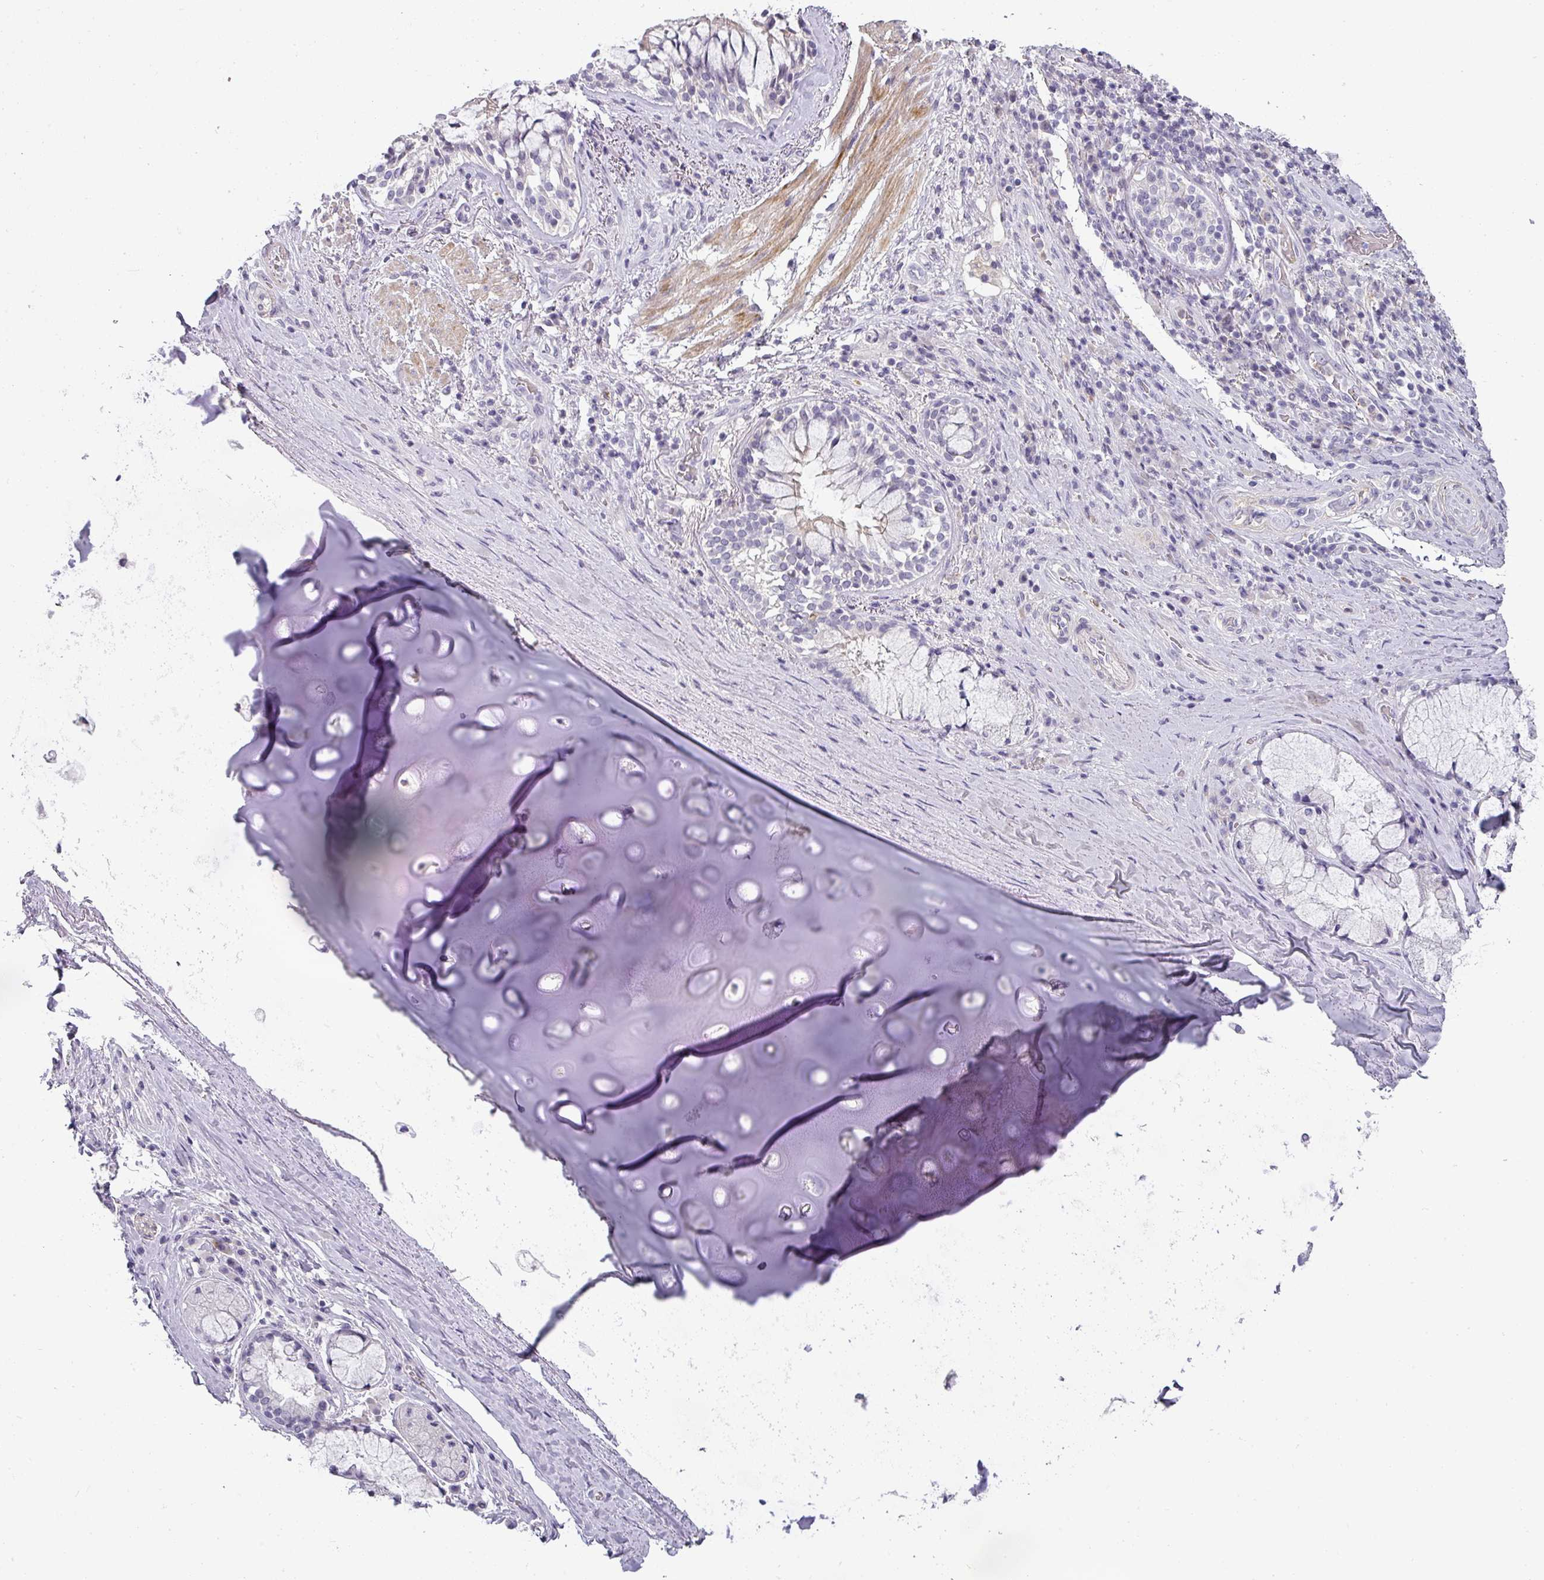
{"staining": {"intensity": "negative", "quantity": "none", "location": "none"}, "tissue": "adipose tissue", "cell_type": "Adipocytes", "image_type": "normal", "snomed": [{"axis": "morphology", "description": "Normal tissue, NOS"}, {"axis": "morphology", "description": "Squamous cell carcinoma, NOS"}, {"axis": "topography", "description": "Bronchus"}, {"axis": "topography", "description": "Lung"}], "caption": "The immunohistochemistry photomicrograph has no significant expression in adipocytes of adipose tissue.", "gene": "BTLA", "patient": {"sex": "male", "age": 64}}